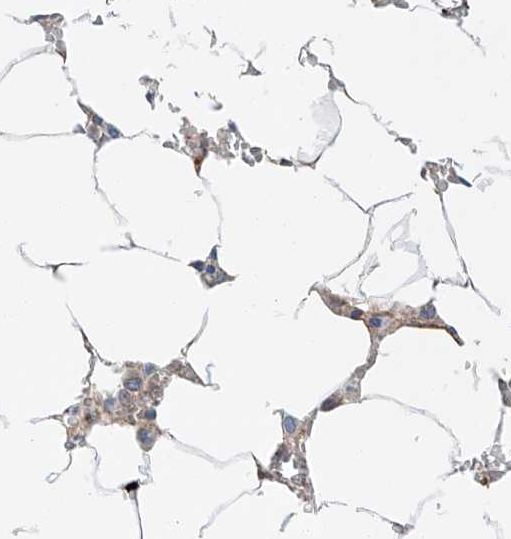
{"staining": {"intensity": "moderate", "quantity": "<25%", "location": "cytoplasmic/membranous"}, "tissue": "bone marrow", "cell_type": "Hematopoietic cells", "image_type": "normal", "snomed": [{"axis": "morphology", "description": "Normal tissue, NOS"}, {"axis": "topography", "description": "Bone marrow"}], "caption": "A histopathology image of bone marrow stained for a protein displays moderate cytoplasmic/membranous brown staining in hematopoietic cells.", "gene": "MINDY4", "patient": {"sex": "male", "age": 70}}